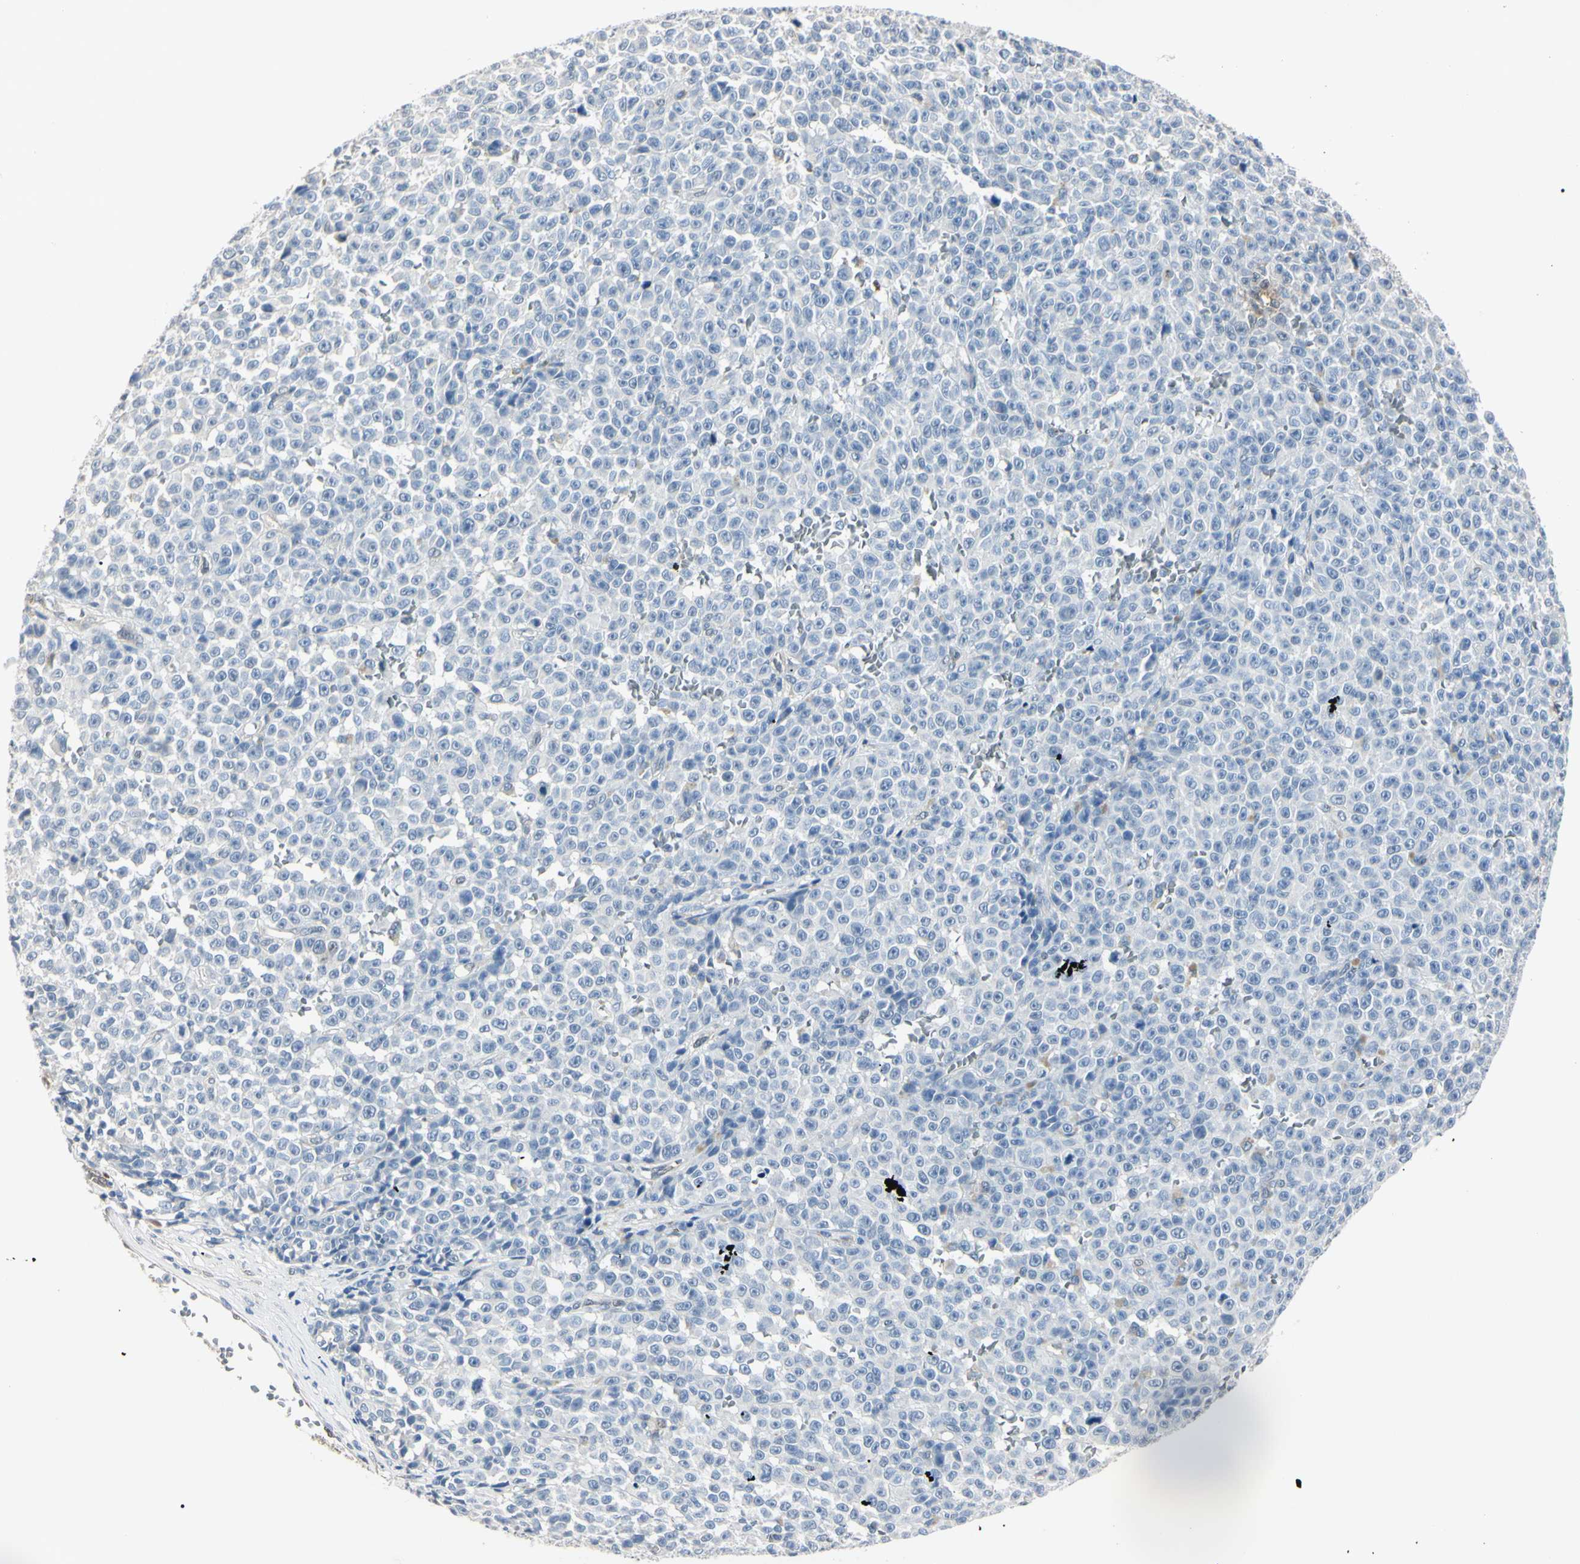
{"staining": {"intensity": "weak", "quantity": "<25%", "location": "cytoplasmic/membranous"}, "tissue": "melanoma", "cell_type": "Tumor cells", "image_type": "cancer", "snomed": [{"axis": "morphology", "description": "Malignant melanoma, NOS"}, {"axis": "topography", "description": "Skin"}], "caption": "The micrograph reveals no staining of tumor cells in melanoma. (DAB IHC with hematoxylin counter stain).", "gene": "AKR1C3", "patient": {"sex": "female", "age": 82}}